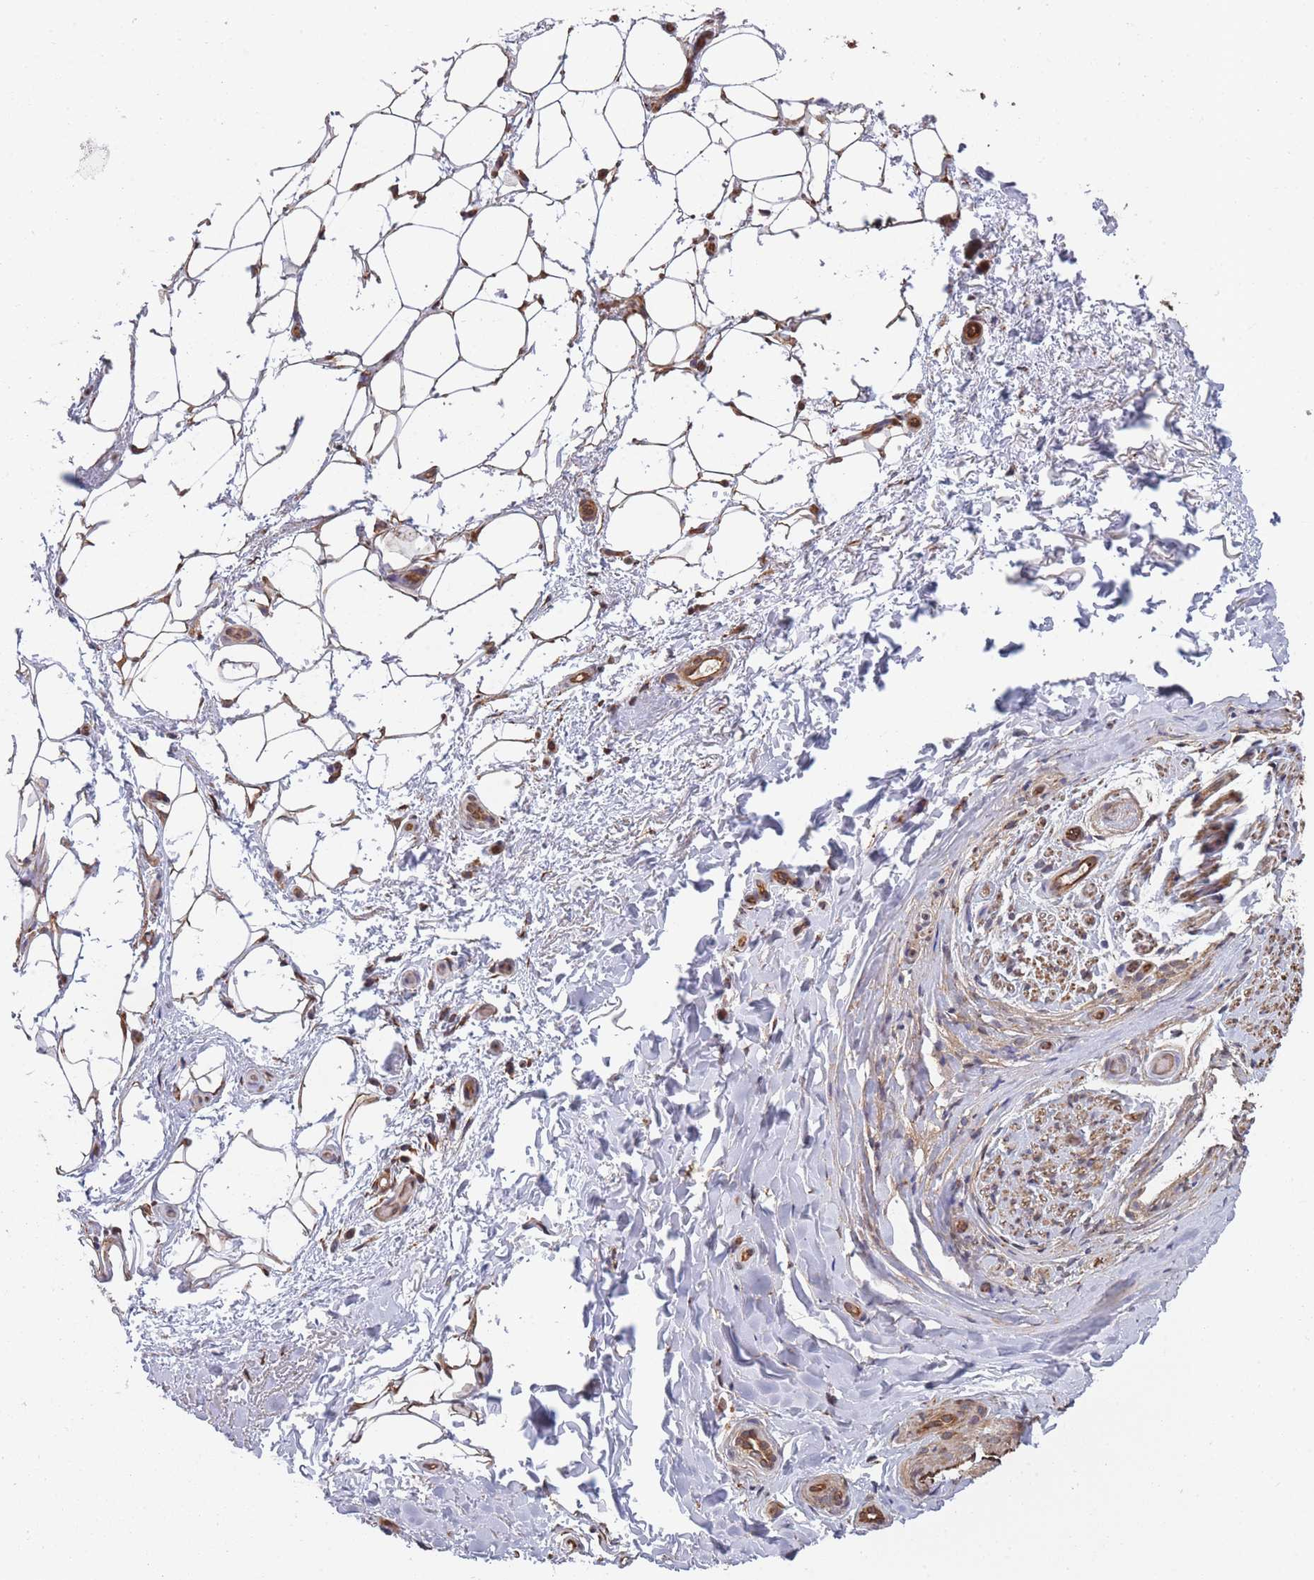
{"staining": {"intensity": "moderate", "quantity": ">75%", "location": "cytoplasmic/membranous"}, "tissue": "adipose tissue", "cell_type": "Adipocytes", "image_type": "normal", "snomed": [{"axis": "morphology", "description": "Normal tissue, NOS"}, {"axis": "topography", "description": "Peripheral nerve tissue"}], "caption": "The immunohistochemical stain labels moderate cytoplasmic/membranous positivity in adipocytes of benign adipose tissue. The protein of interest is shown in brown color, while the nuclei are stained blue.", "gene": "ARL13B", "patient": {"sex": "female", "age": 61}}